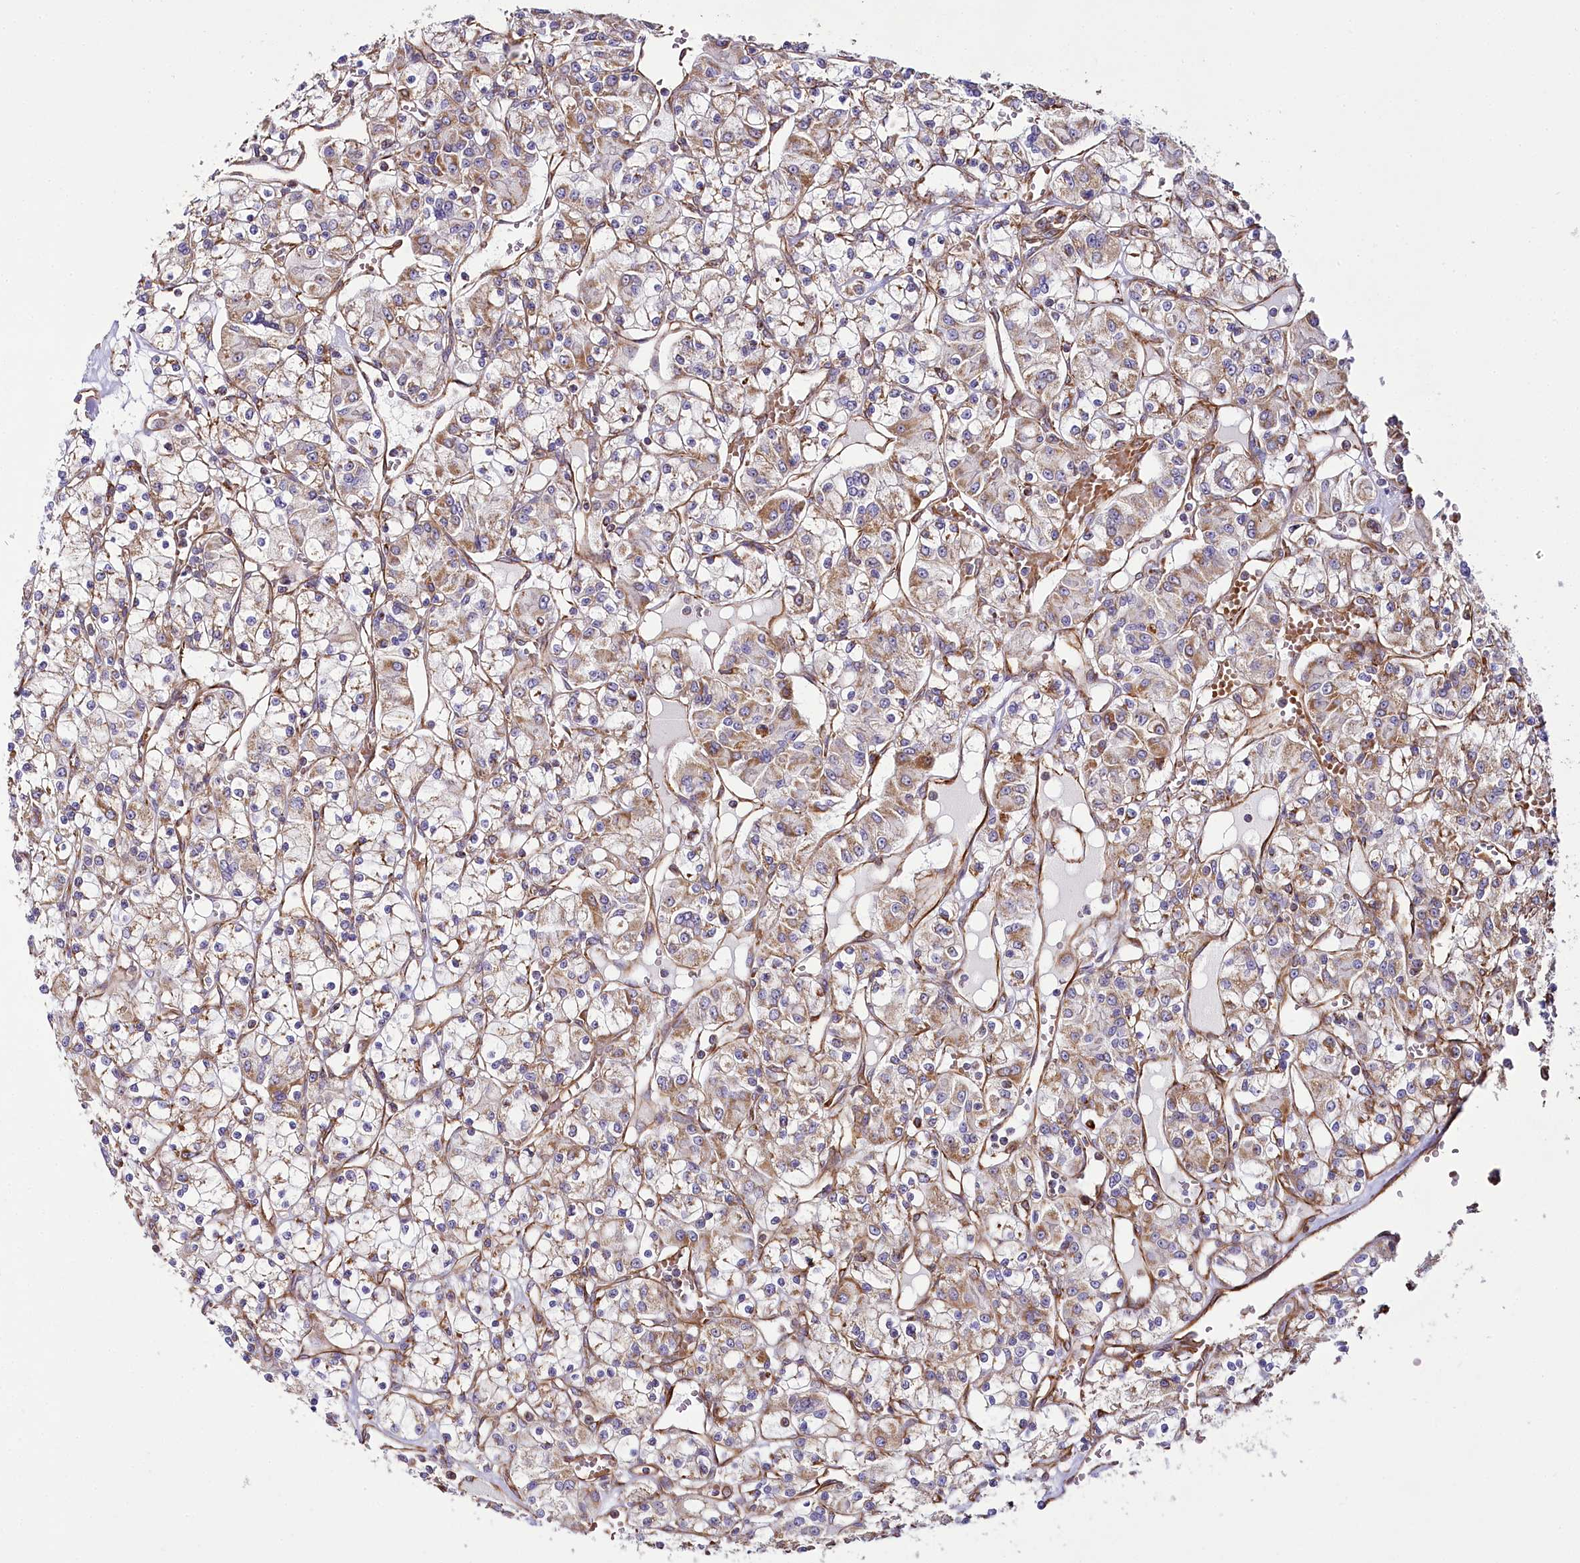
{"staining": {"intensity": "weak", "quantity": ">75%", "location": "cytoplasmic/membranous"}, "tissue": "renal cancer", "cell_type": "Tumor cells", "image_type": "cancer", "snomed": [{"axis": "morphology", "description": "Adenocarcinoma, NOS"}, {"axis": "topography", "description": "Kidney"}], "caption": "Protein expression analysis of human renal cancer reveals weak cytoplasmic/membranous positivity in about >75% of tumor cells. (IHC, brightfield microscopy, high magnification).", "gene": "THUMPD3", "patient": {"sex": "female", "age": 59}}